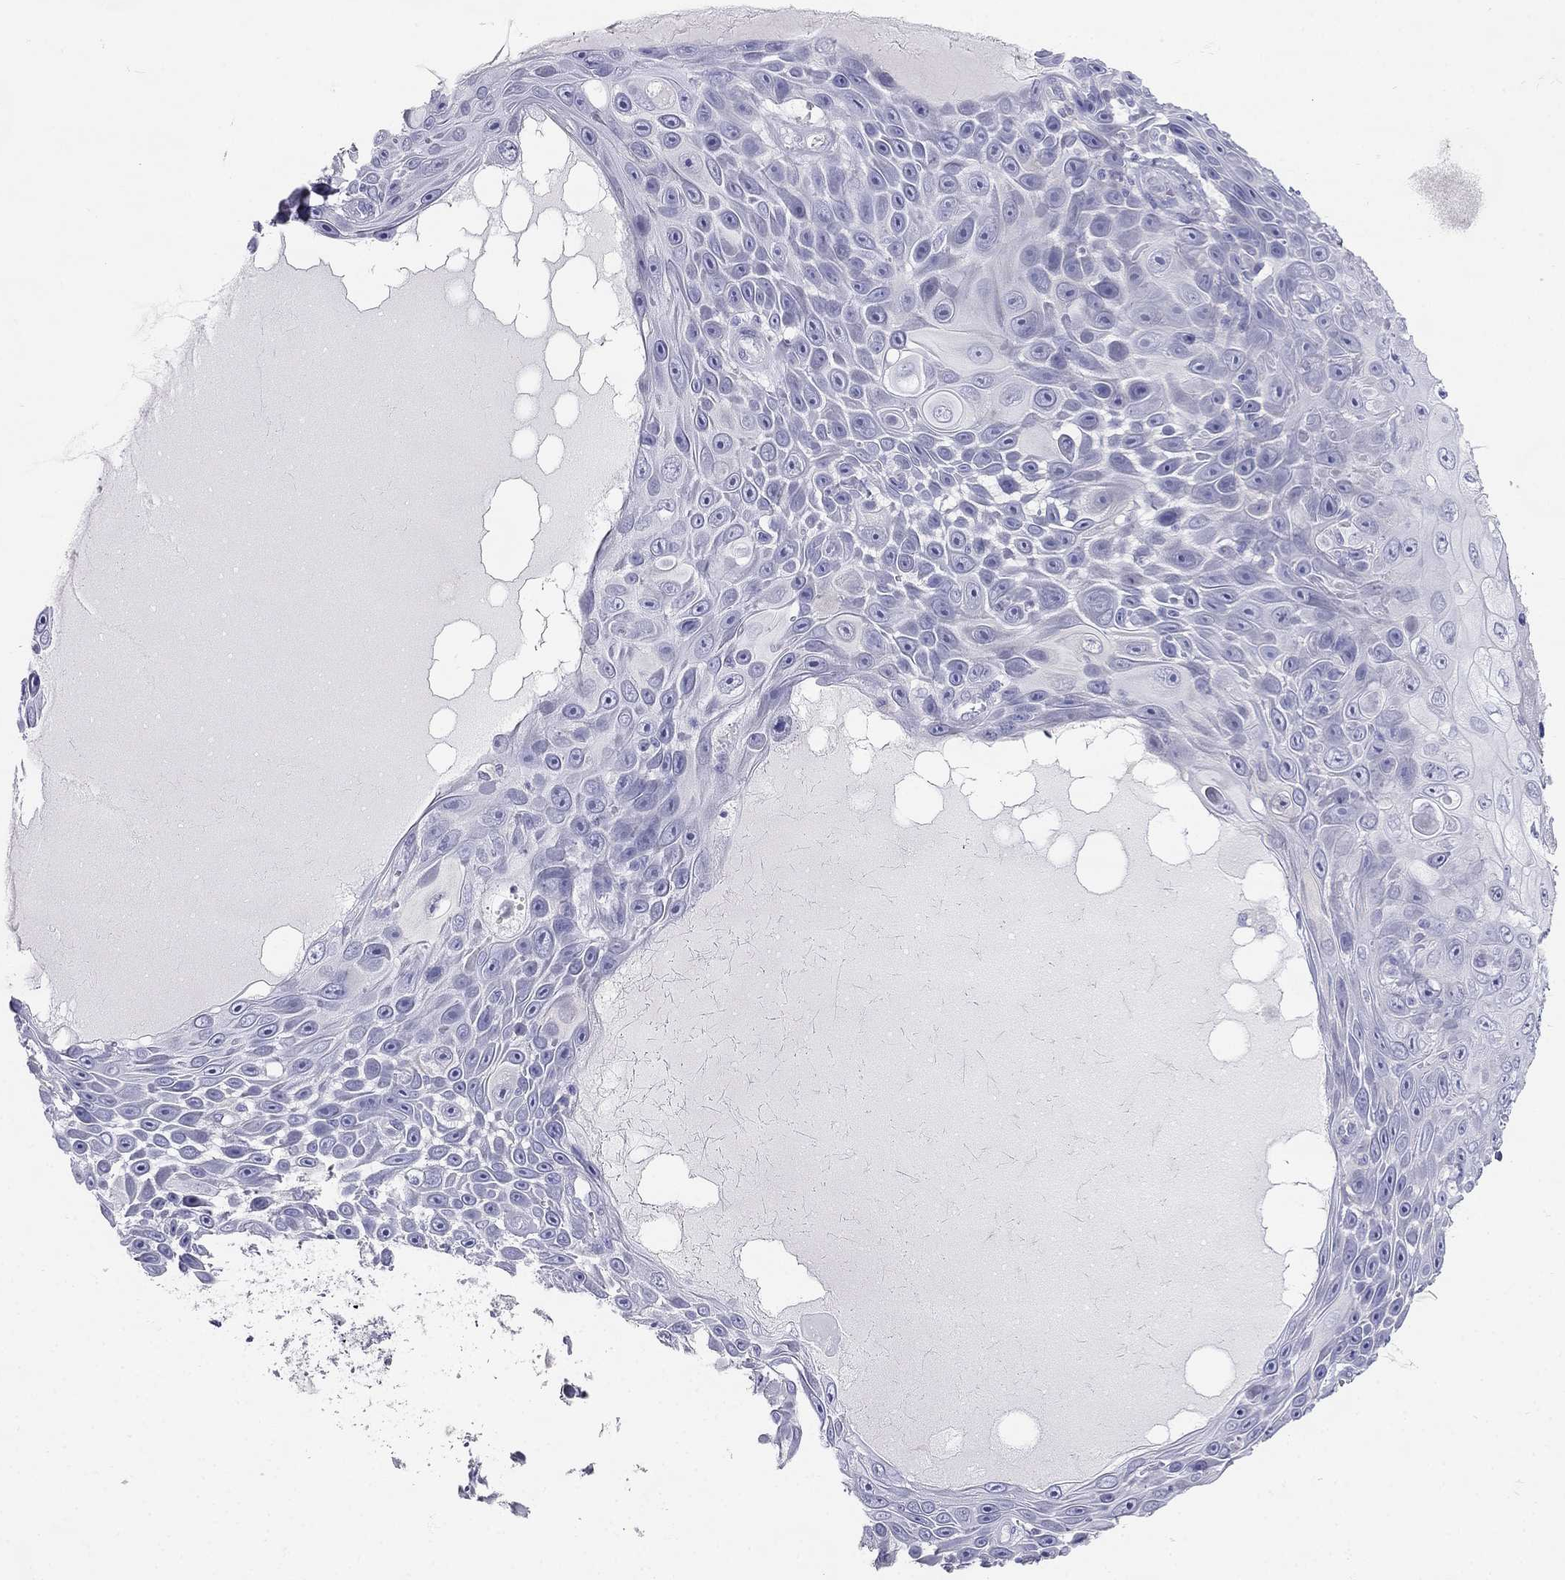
{"staining": {"intensity": "negative", "quantity": "none", "location": "none"}, "tissue": "skin cancer", "cell_type": "Tumor cells", "image_type": "cancer", "snomed": [{"axis": "morphology", "description": "Squamous cell carcinoma, NOS"}, {"axis": "topography", "description": "Skin"}], "caption": "High magnification brightfield microscopy of skin cancer stained with DAB (3,3'-diaminobenzidine) (brown) and counterstained with hematoxylin (blue): tumor cells show no significant staining.", "gene": "RFLNA", "patient": {"sex": "male", "age": 82}}